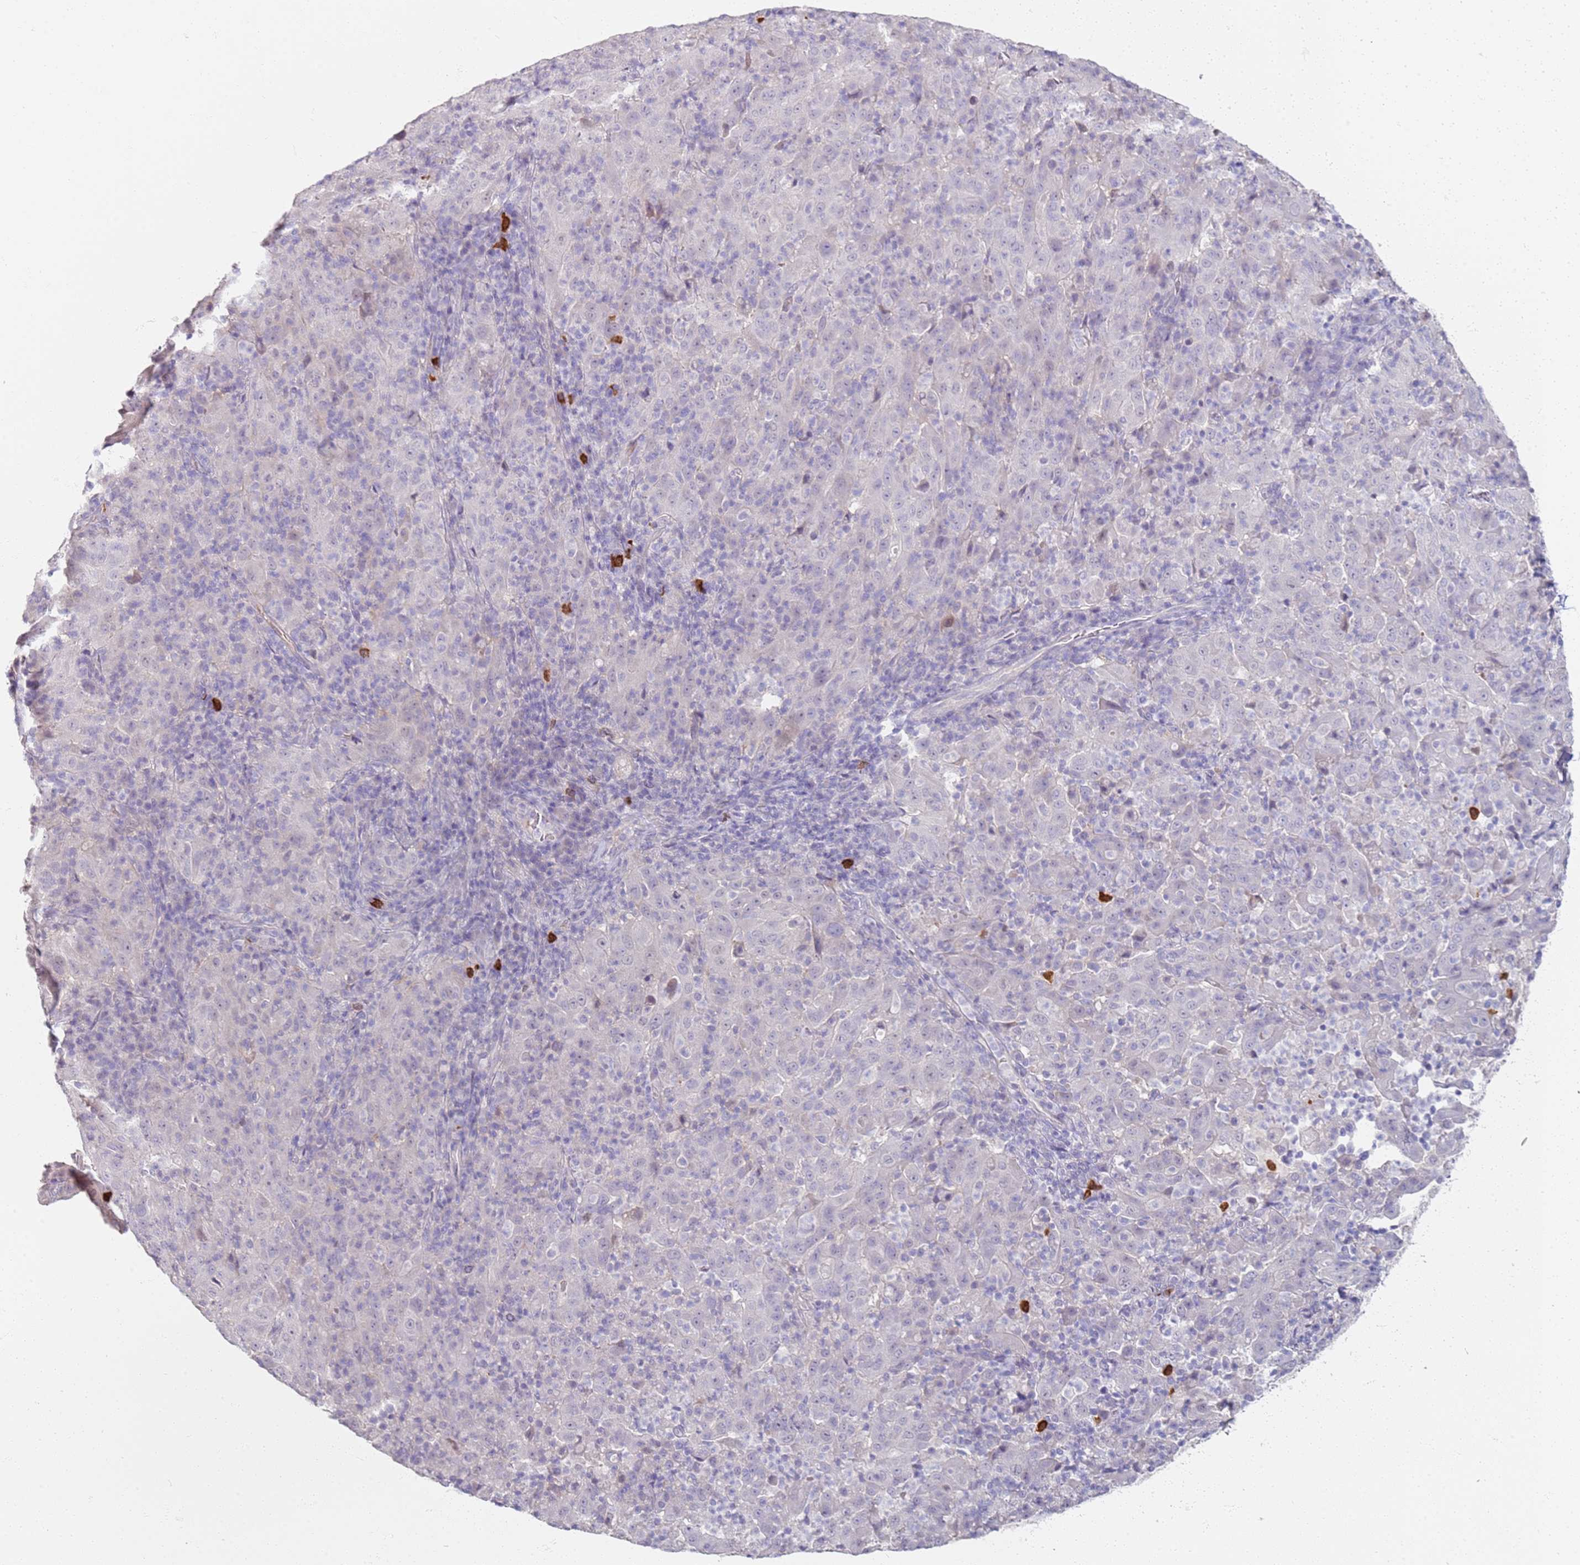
{"staining": {"intensity": "negative", "quantity": "none", "location": "none"}, "tissue": "pancreatic cancer", "cell_type": "Tumor cells", "image_type": "cancer", "snomed": [{"axis": "morphology", "description": "Adenocarcinoma, NOS"}, {"axis": "topography", "description": "Pancreas"}], "caption": "Tumor cells show no significant positivity in pancreatic cancer.", "gene": "CD40LG", "patient": {"sex": "male", "age": 63}}